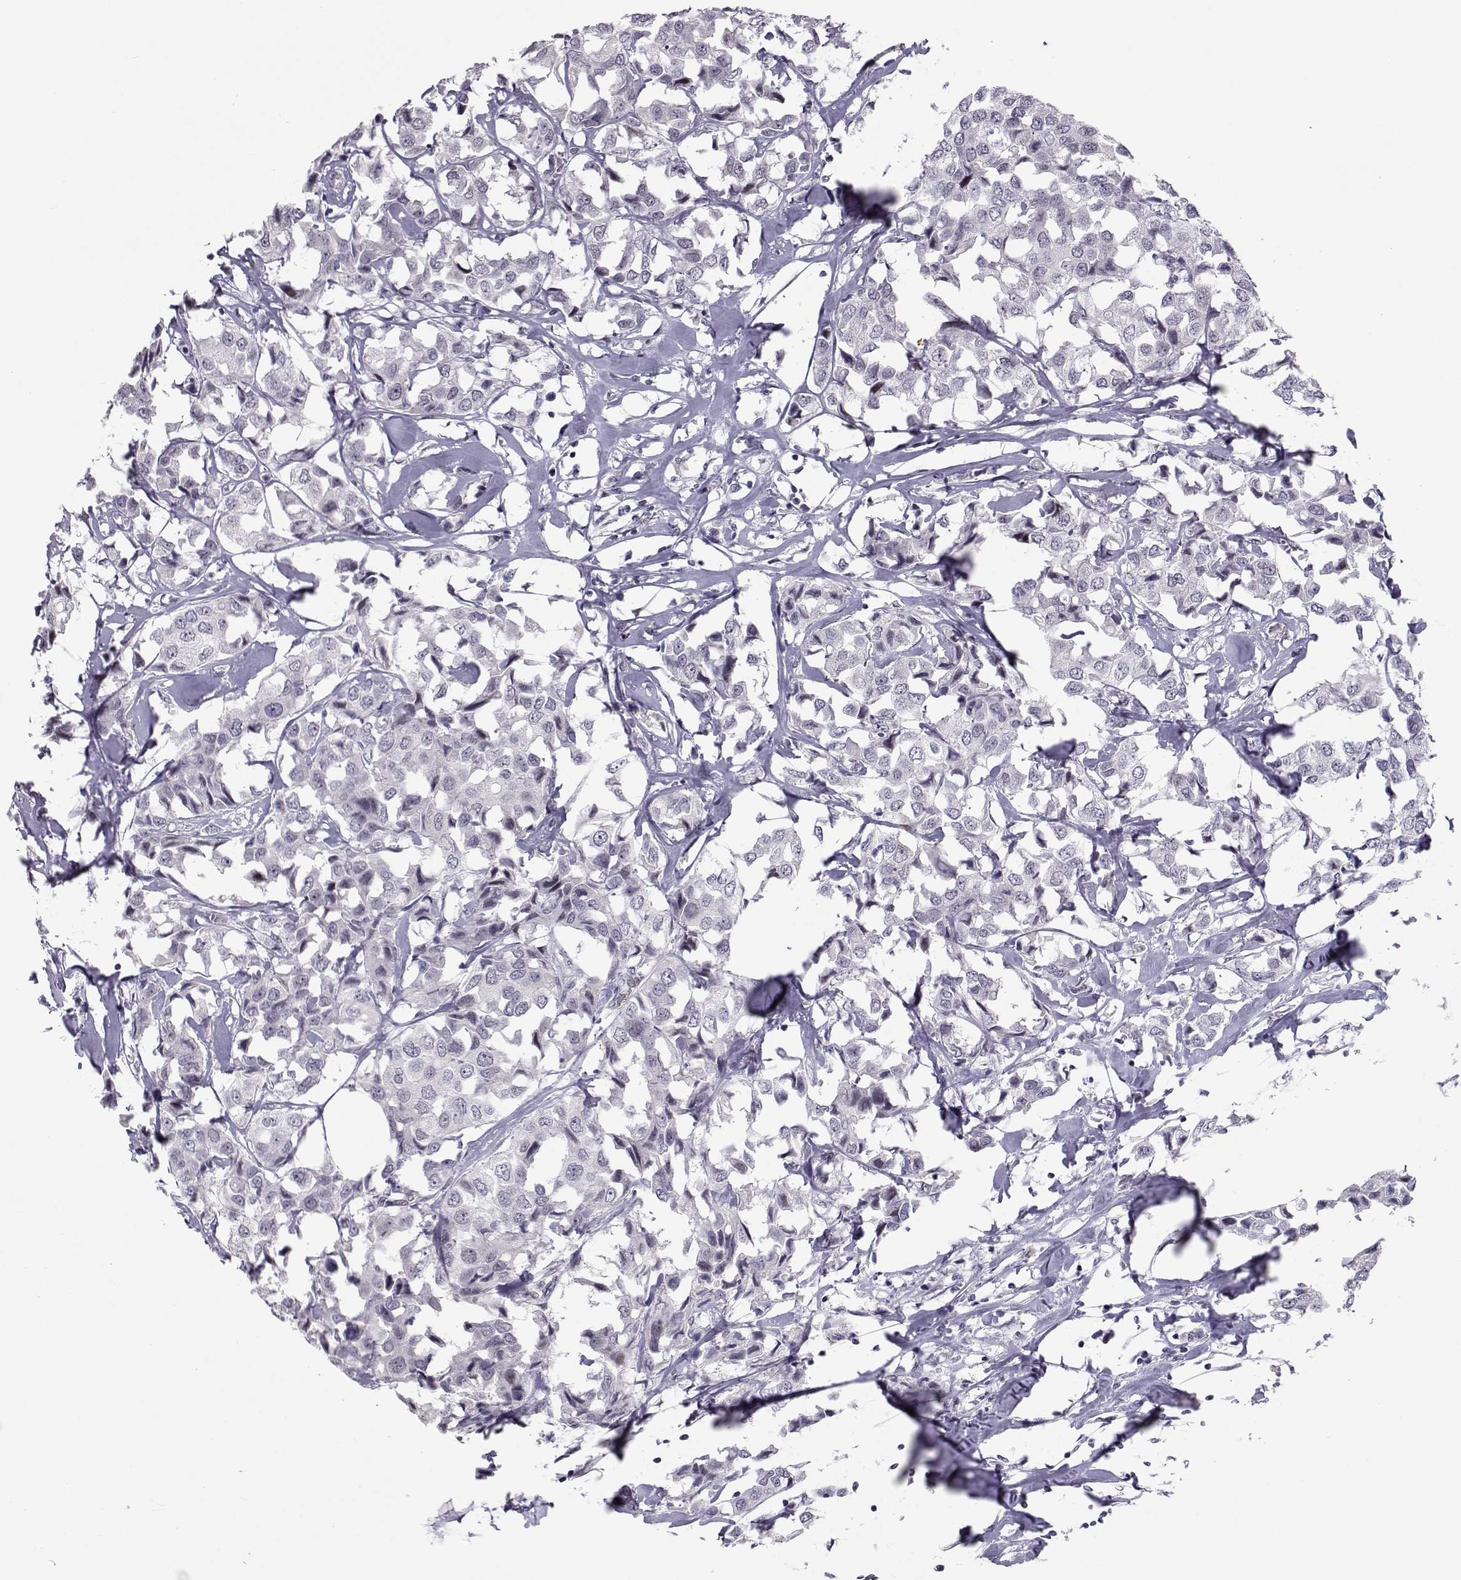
{"staining": {"intensity": "negative", "quantity": "none", "location": "none"}, "tissue": "breast cancer", "cell_type": "Tumor cells", "image_type": "cancer", "snomed": [{"axis": "morphology", "description": "Duct carcinoma"}, {"axis": "topography", "description": "Breast"}], "caption": "The histopathology image shows no staining of tumor cells in breast cancer (infiltrating ductal carcinoma).", "gene": "SIX6", "patient": {"sex": "female", "age": 80}}